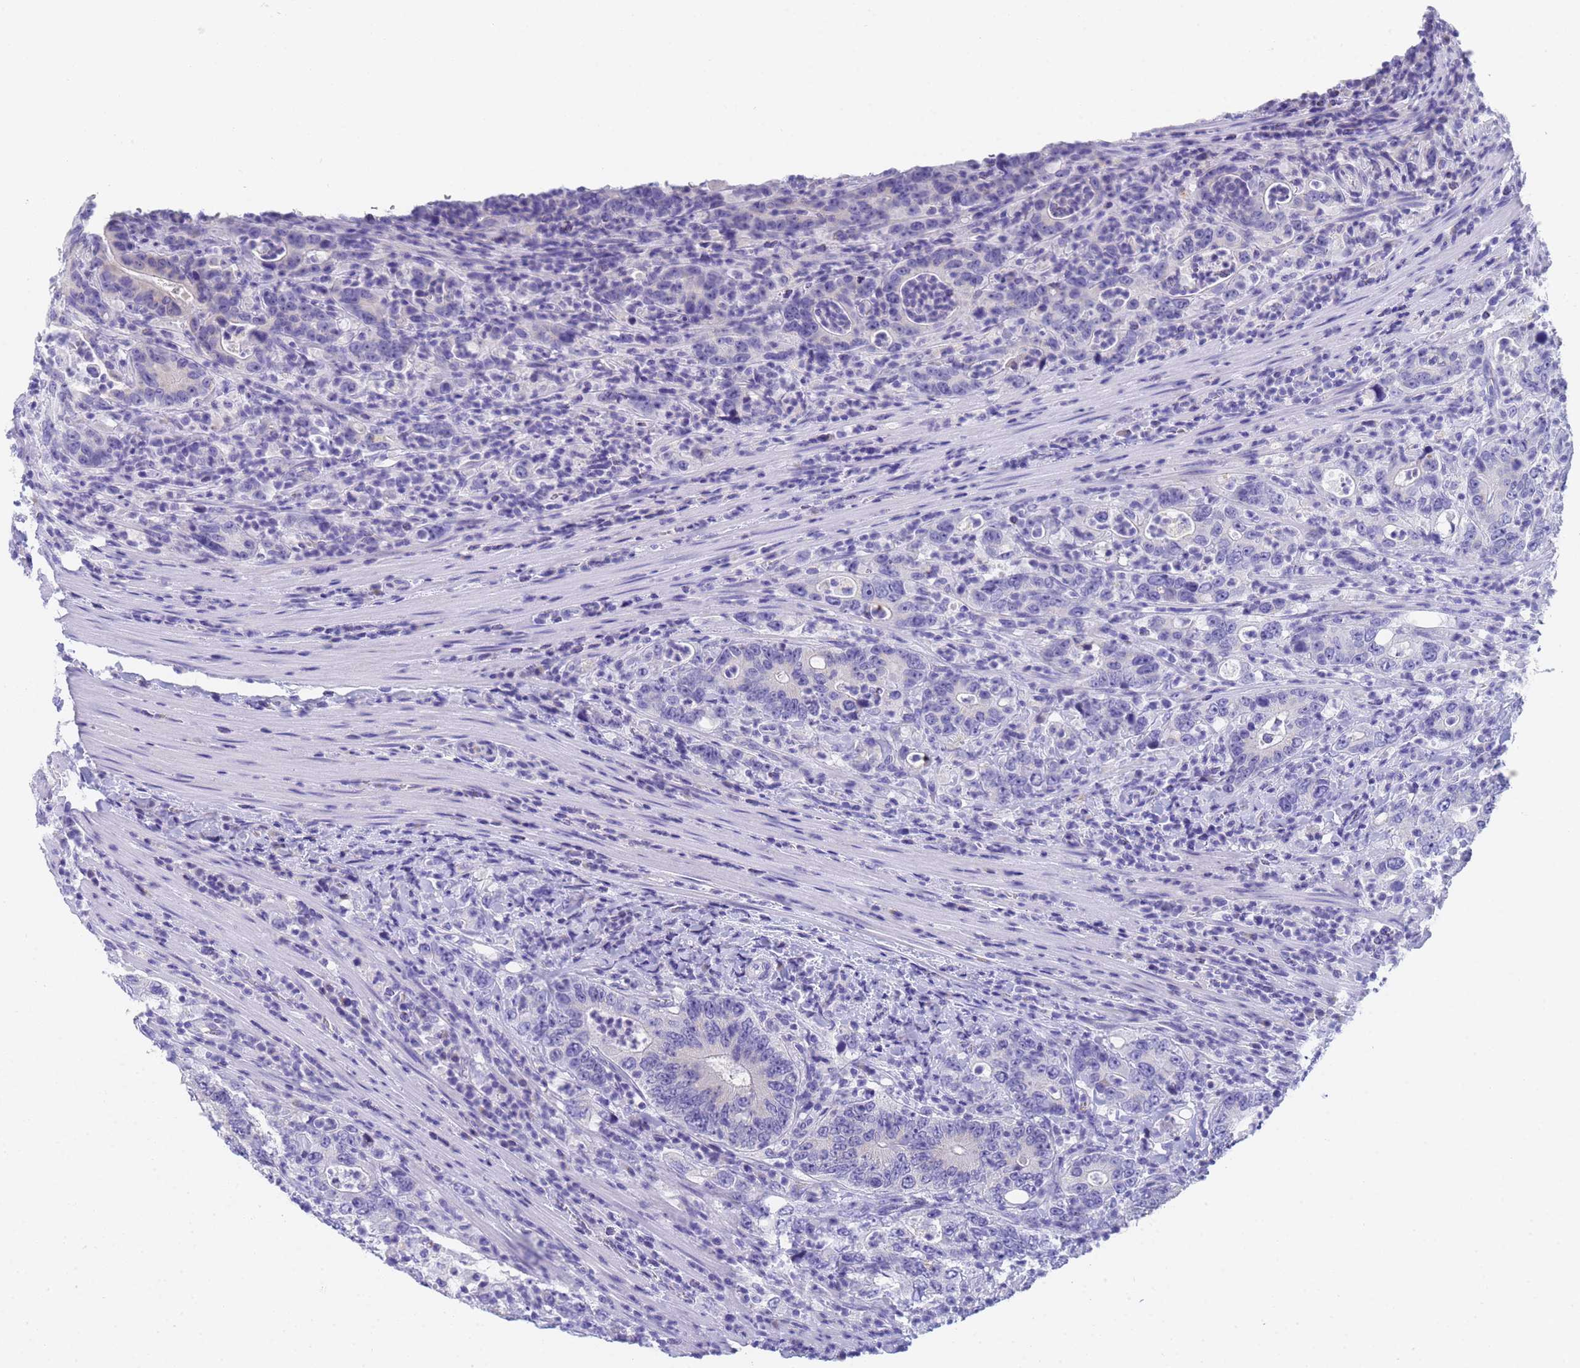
{"staining": {"intensity": "negative", "quantity": "none", "location": "none"}, "tissue": "colorectal cancer", "cell_type": "Tumor cells", "image_type": "cancer", "snomed": [{"axis": "morphology", "description": "Adenocarcinoma, NOS"}, {"axis": "topography", "description": "Colon"}], "caption": "Colorectal adenocarcinoma was stained to show a protein in brown. There is no significant staining in tumor cells.", "gene": "STATH", "patient": {"sex": "female", "age": 75}}